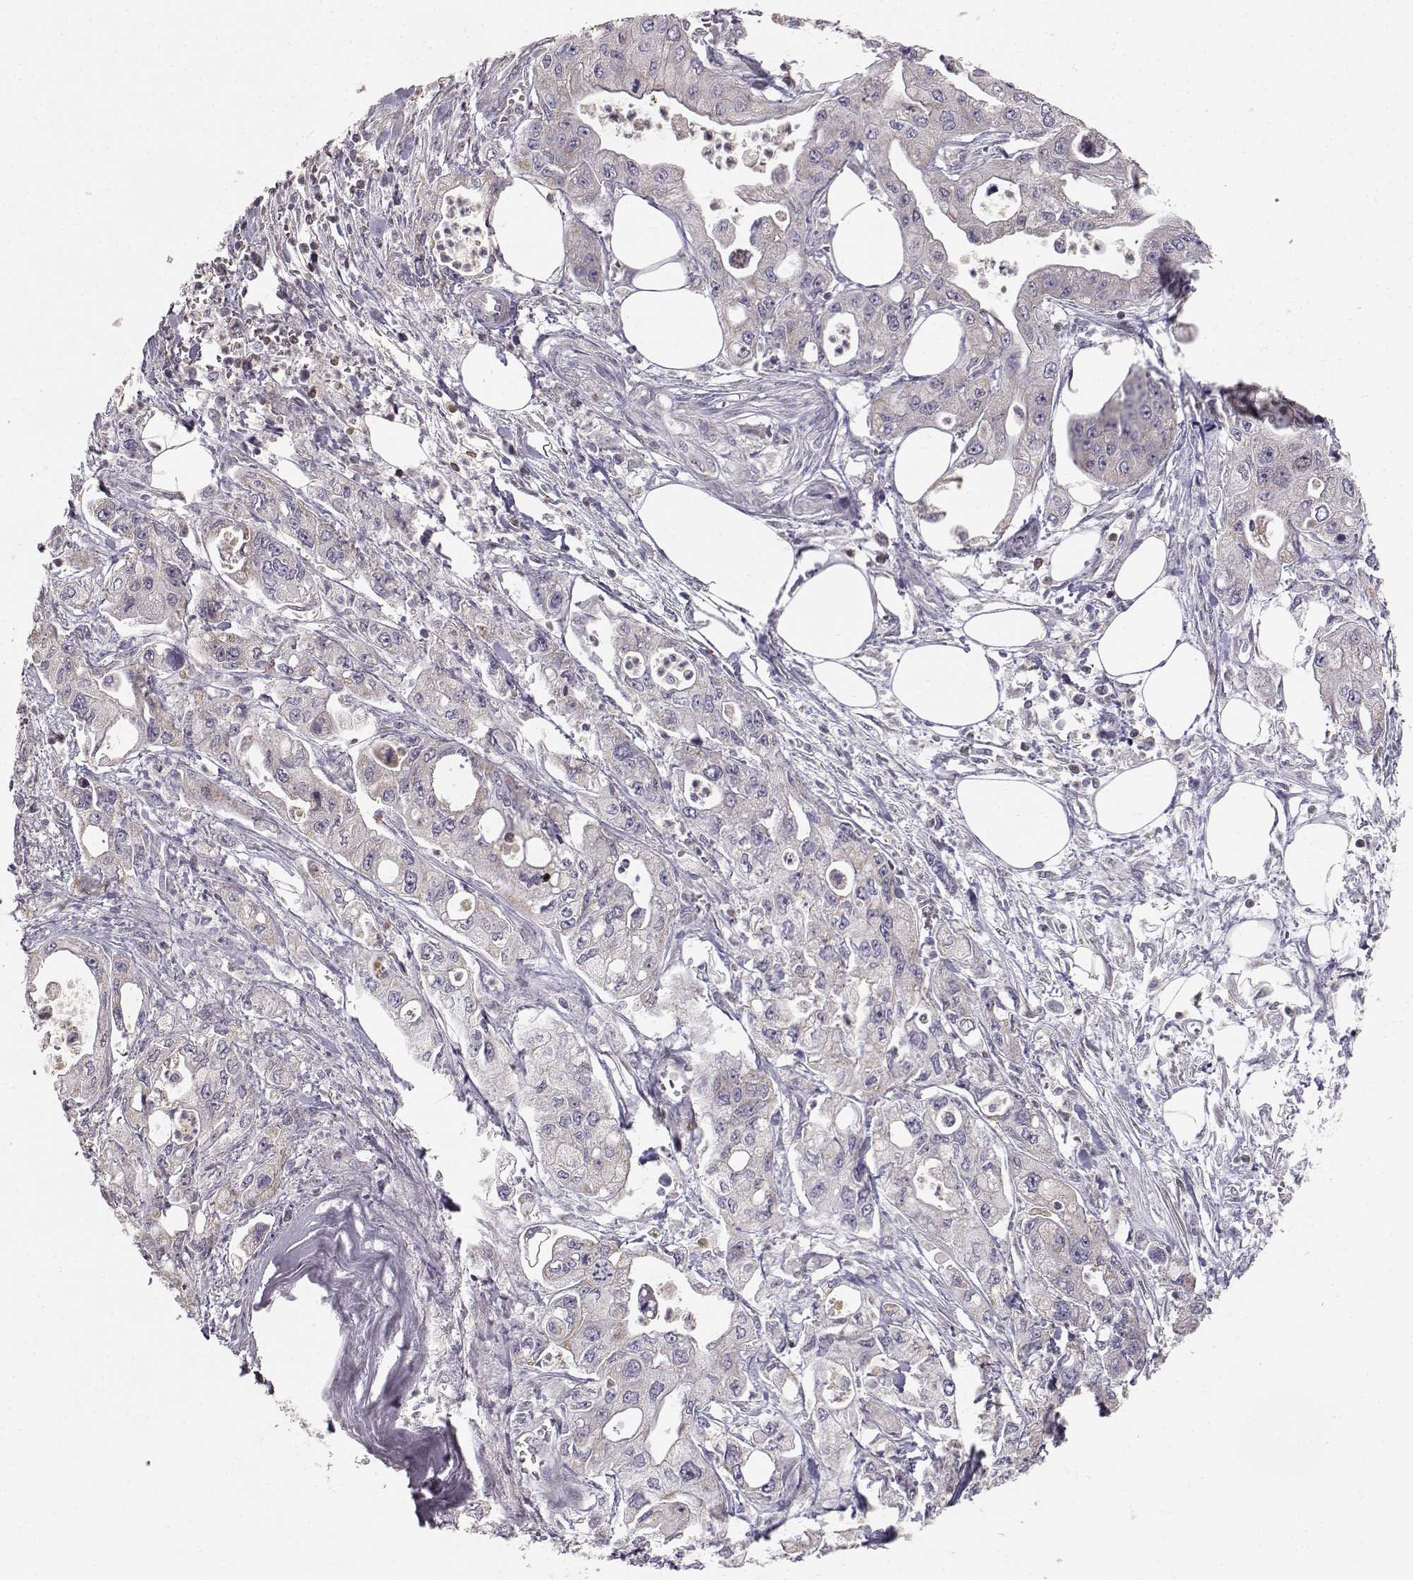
{"staining": {"intensity": "weak", "quantity": "25%-75%", "location": "cytoplasmic/membranous"}, "tissue": "pancreatic cancer", "cell_type": "Tumor cells", "image_type": "cancer", "snomed": [{"axis": "morphology", "description": "Adenocarcinoma, NOS"}, {"axis": "topography", "description": "Pancreas"}], "caption": "Human pancreatic cancer stained with a brown dye exhibits weak cytoplasmic/membranous positive expression in approximately 25%-75% of tumor cells.", "gene": "GRAP2", "patient": {"sex": "male", "age": 70}}